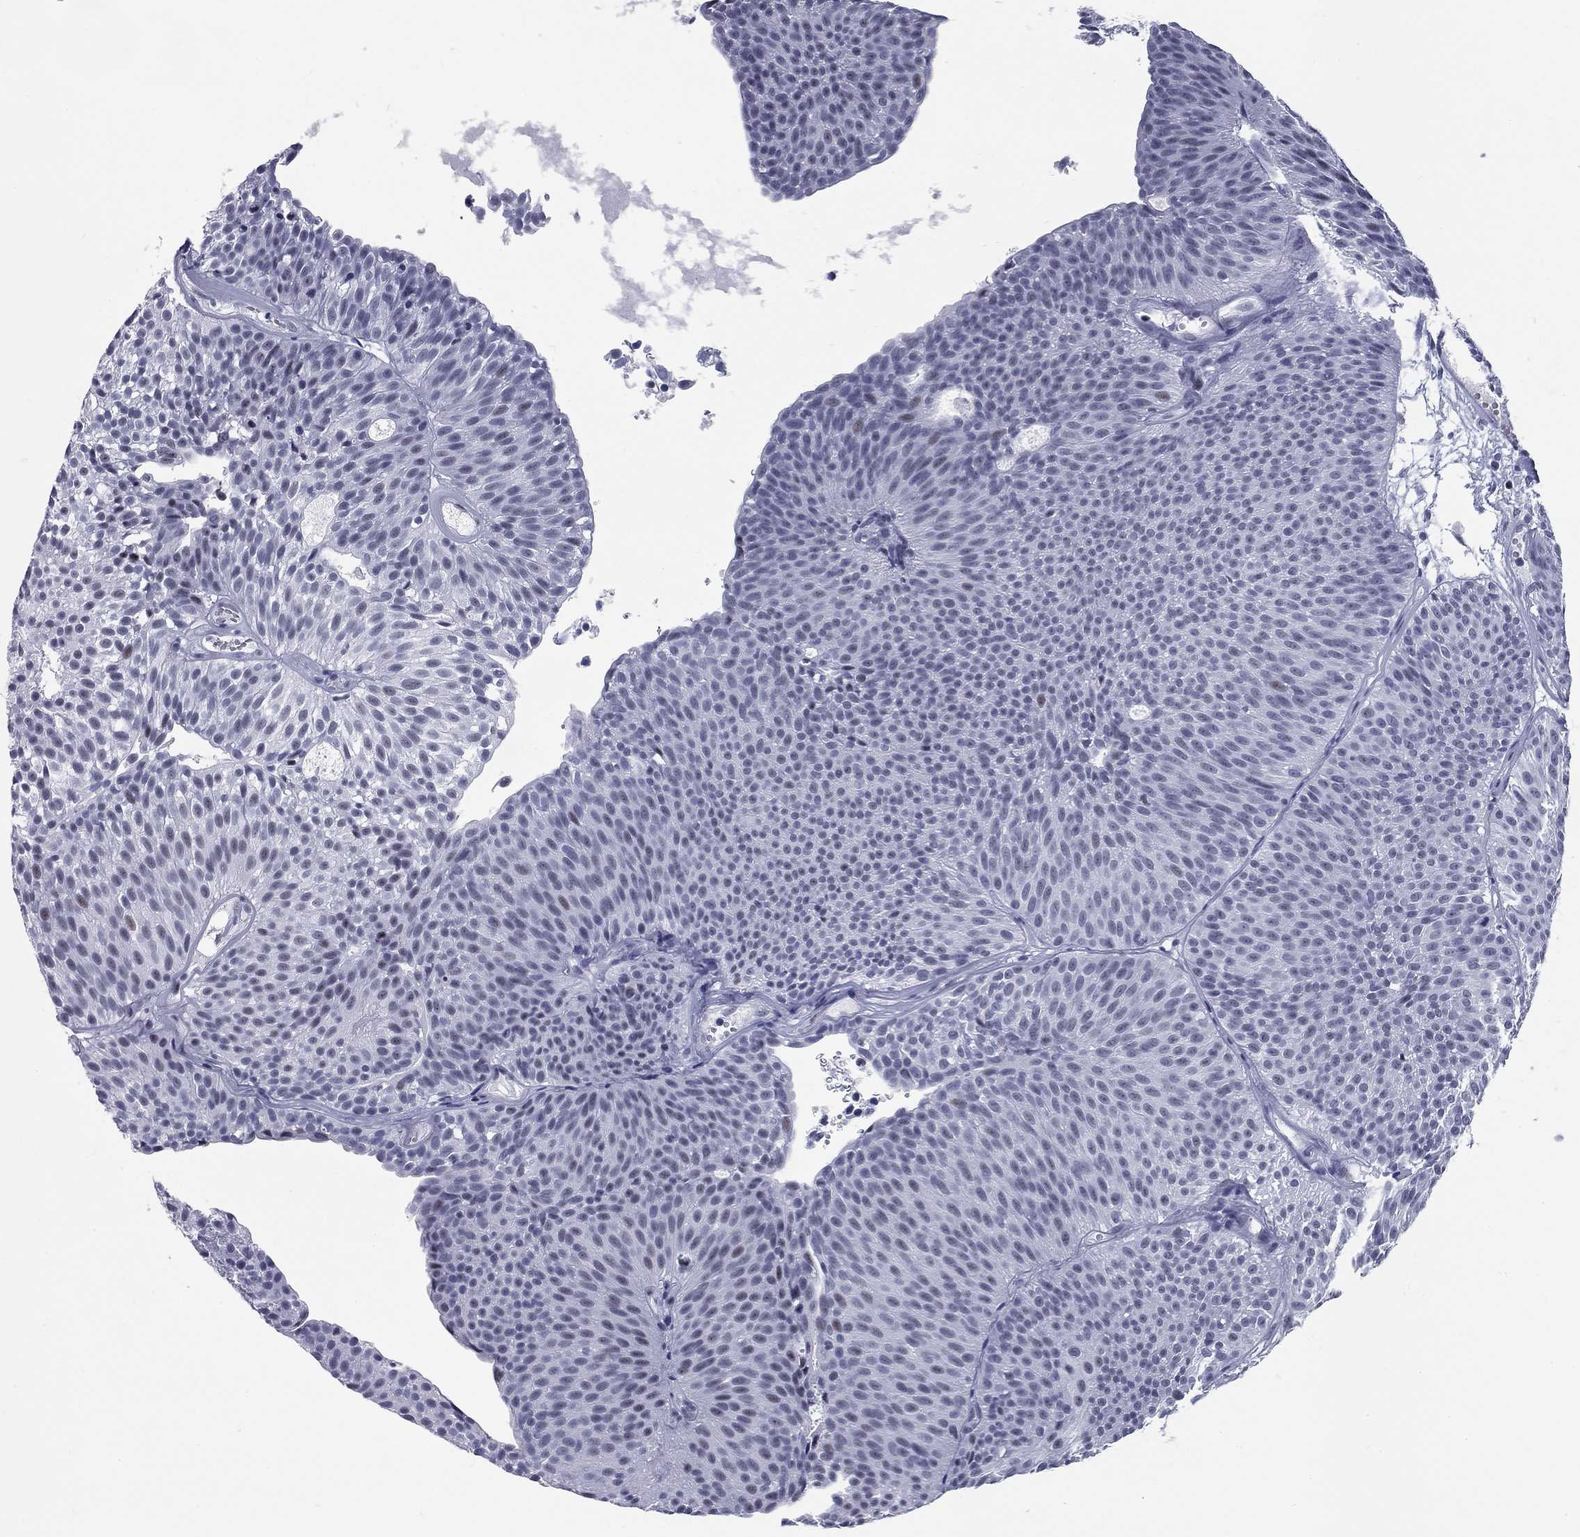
{"staining": {"intensity": "moderate", "quantity": "<25%", "location": "nuclear"}, "tissue": "urothelial cancer", "cell_type": "Tumor cells", "image_type": "cancer", "snomed": [{"axis": "morphology", "description": "Urothelial carcinoma, Low grade"}, {"axis": "topography", "description": "Urinary bladder"}], "caption": "This image exhibits immunohistochemistry (IHC) staining of human low-grade urothelial carcinoma, with low moderate nuclear expression in about <25% of tumor cells.", "gene": "ASF1B", "patient": {"sex": "male", "age": 63}}